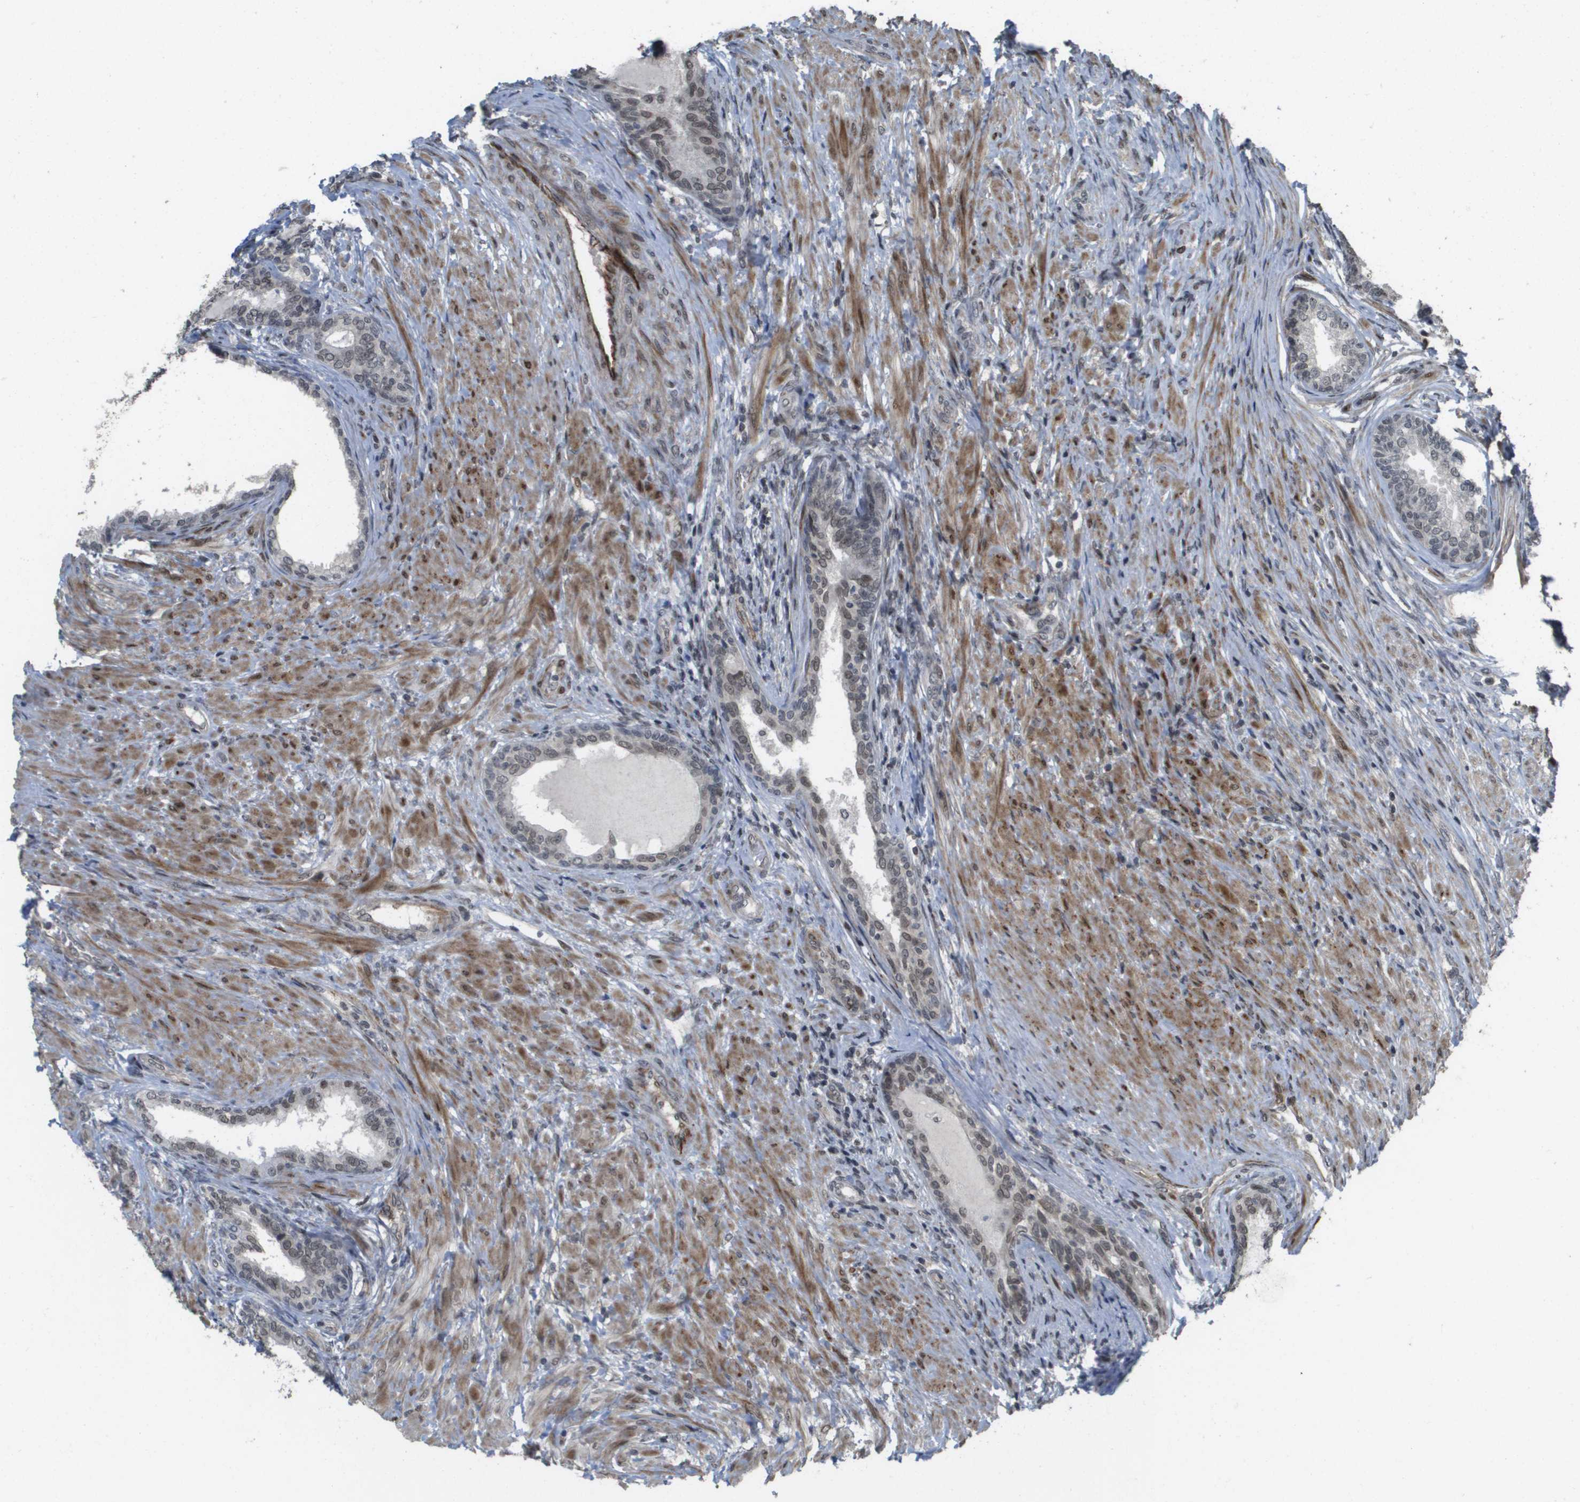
{"staining": {"intensity": "weak", "quantity": ">75%", "location": "nuclear"}, "tissue": "prostate", "cell_type": "Glandular cells", "image_type": "normal", "snomed": [{"axis": "morphology", "description": "Normal tissue, NOS"}, {"axis": "topography", "description": "Prostate"}], "caption": "Protein positivity by IHC displays weak nuclear expression in about >75% of glandular cells in normal prostate.", "gene": "KAT5", "patient": {"sex": "male", "age": 76}}